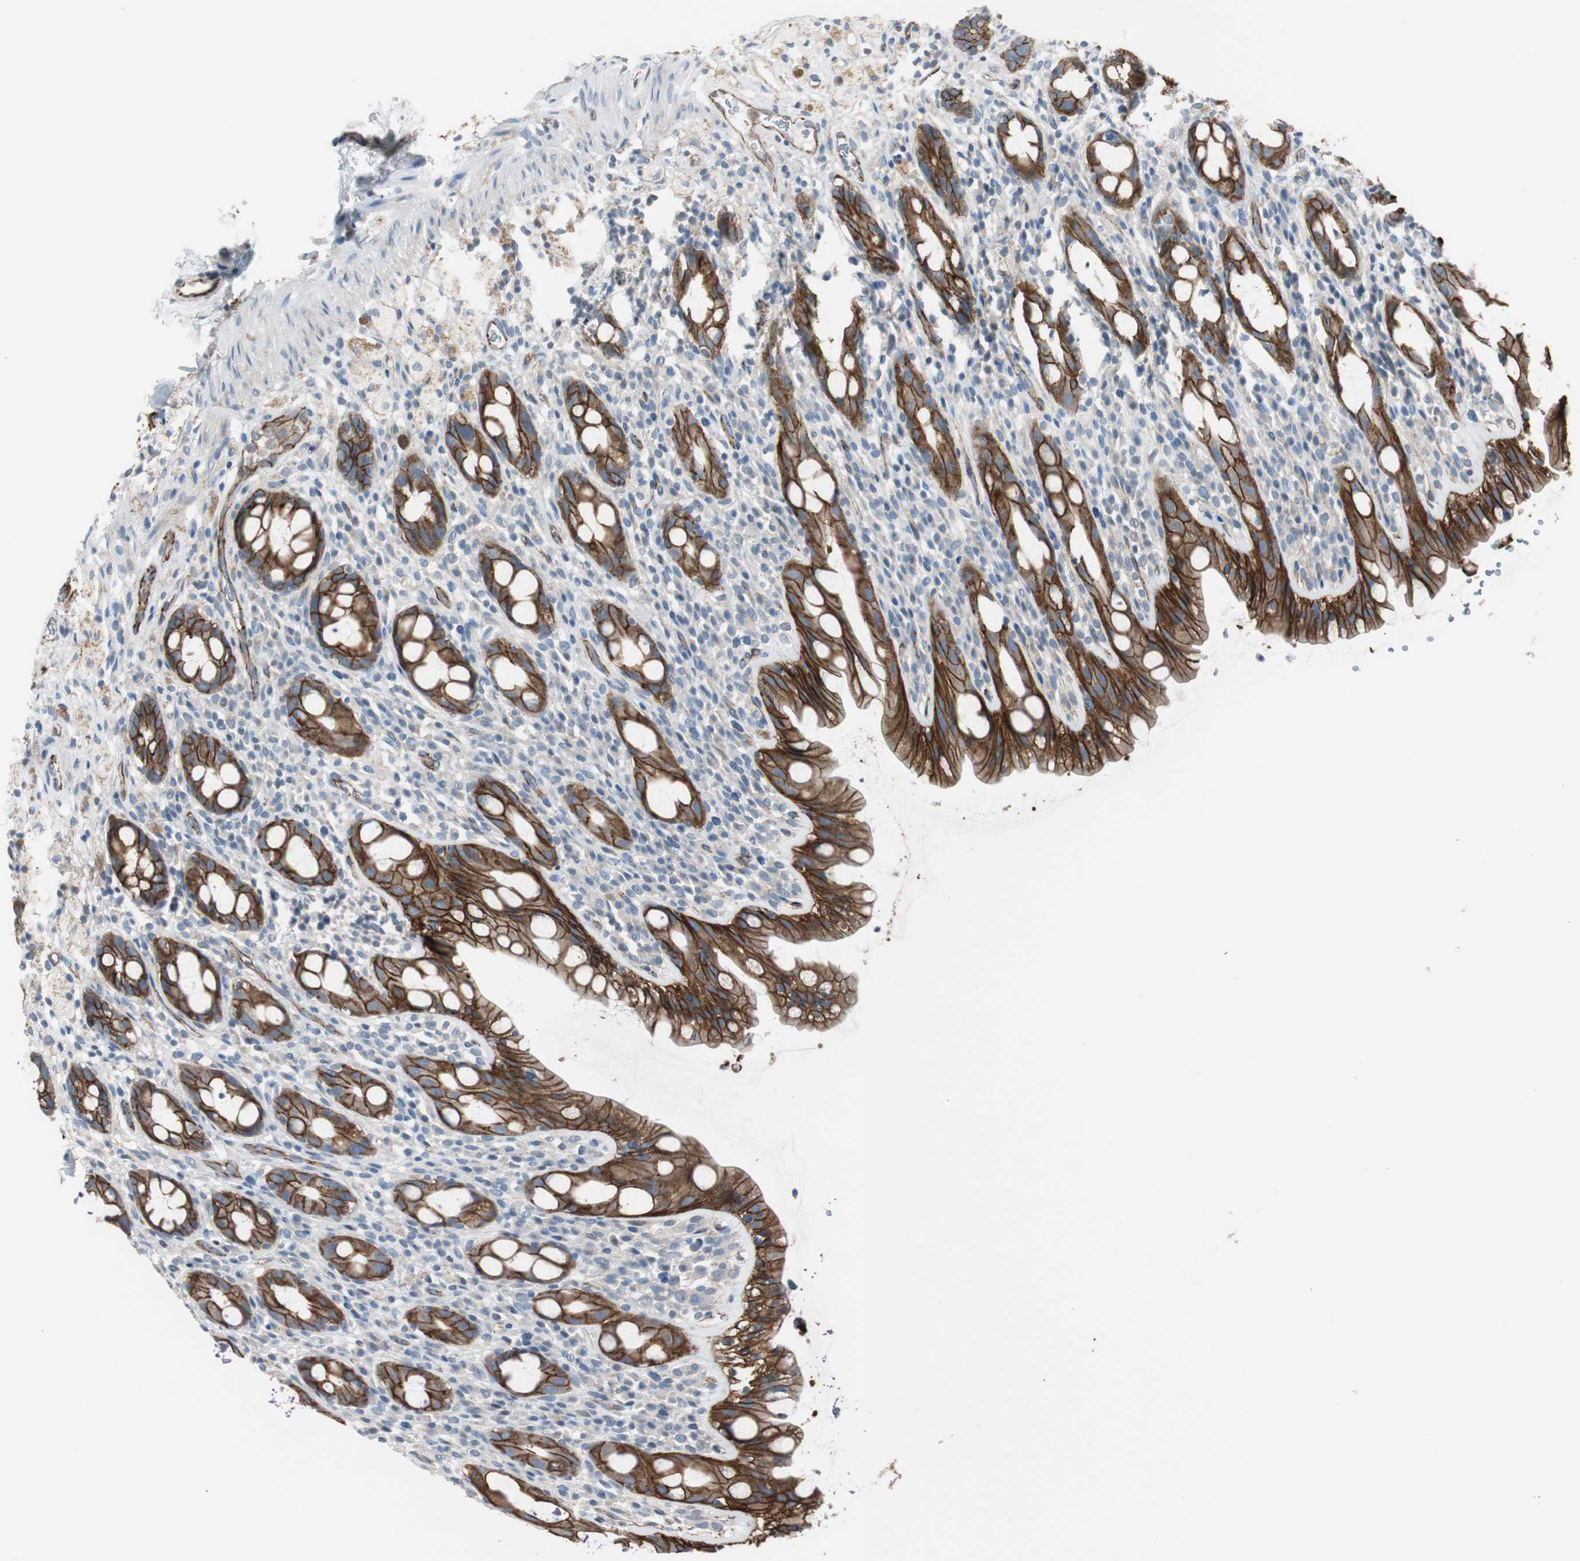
{"staining": {"intensity": "strong", "quantity": ">75%", "location": "cytoplasmic/membranous"}, "tissue": "rectum", "cell_type": "Glandular cells", "image_type": "normal", "snomed": [{"axis": "morphology", "description": "Normal tissue, NOS"}, {"axis": "topography", "description": "Rectum"}], "caption": "Immunohistochemical staining of normal rectum reveals strong cytoplasmic/membranous protein expression in approximately >75% of glandular cells.", "gene": "STXBP4", "patient": {"sex": "male", "age": 44}}